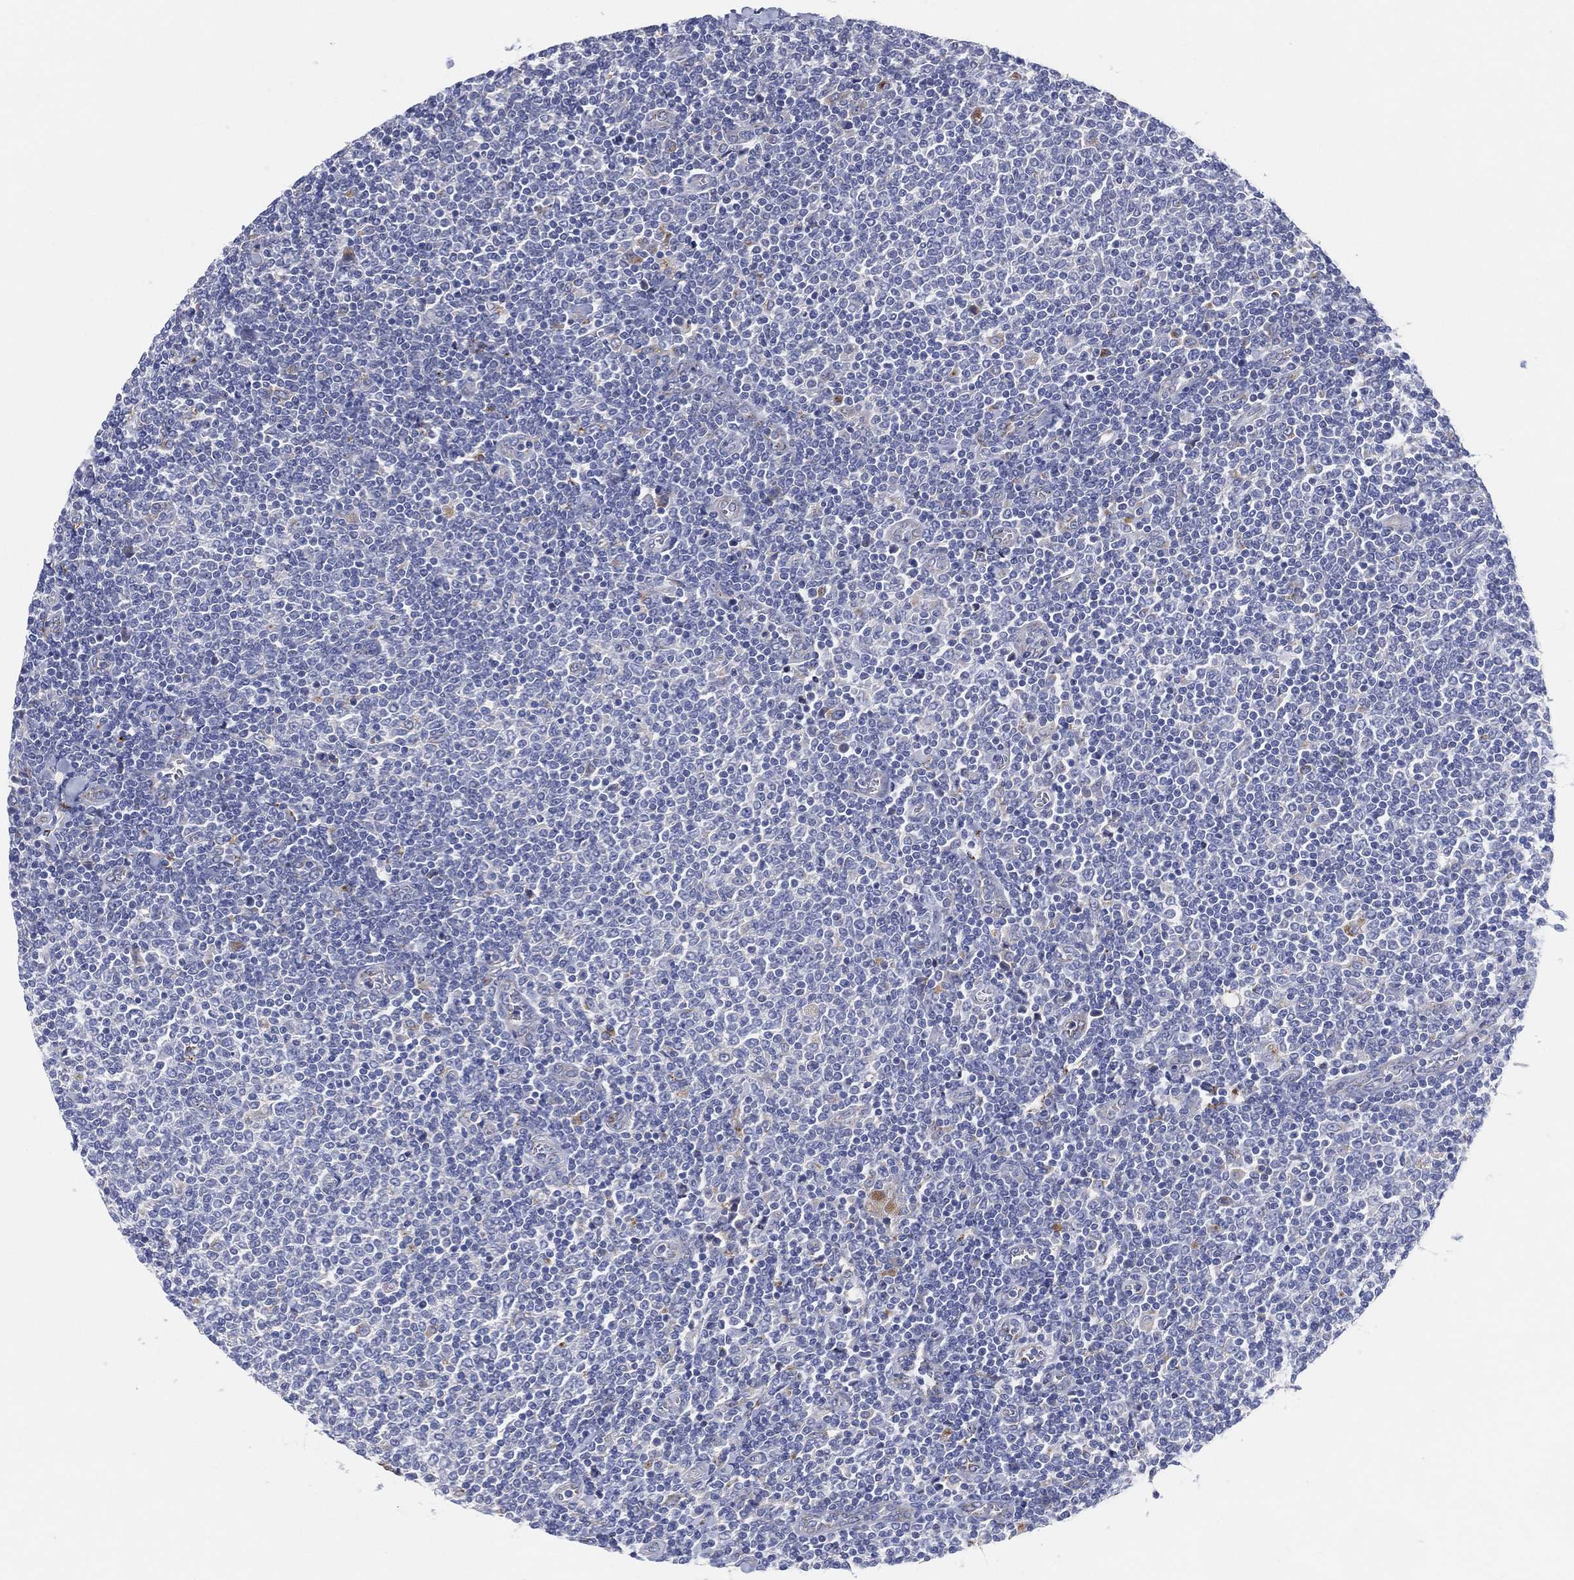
{"staining": {"intensity": "negative", "quantity": "none", "location": "none"}, "tissue": "lymphoma", "cell_type": "Tumor cells", "image_type": "cancer", "snomed": [{"axis": "morphology", "description": "Malignant lymphoma, non-Hodgkin's type, Low grade"}, {"axis": "topography", "description": "Lymph node"}], "caption": "This is a image of immunohistochemistry staining of lymphoma, which shows no staining in tumor cells. (DAB (3,3'-diaminobenzidine) immunohistochemistry, high magnification).", "gene": "GALNS", "patient": {"sex": "male", "age": 52}}